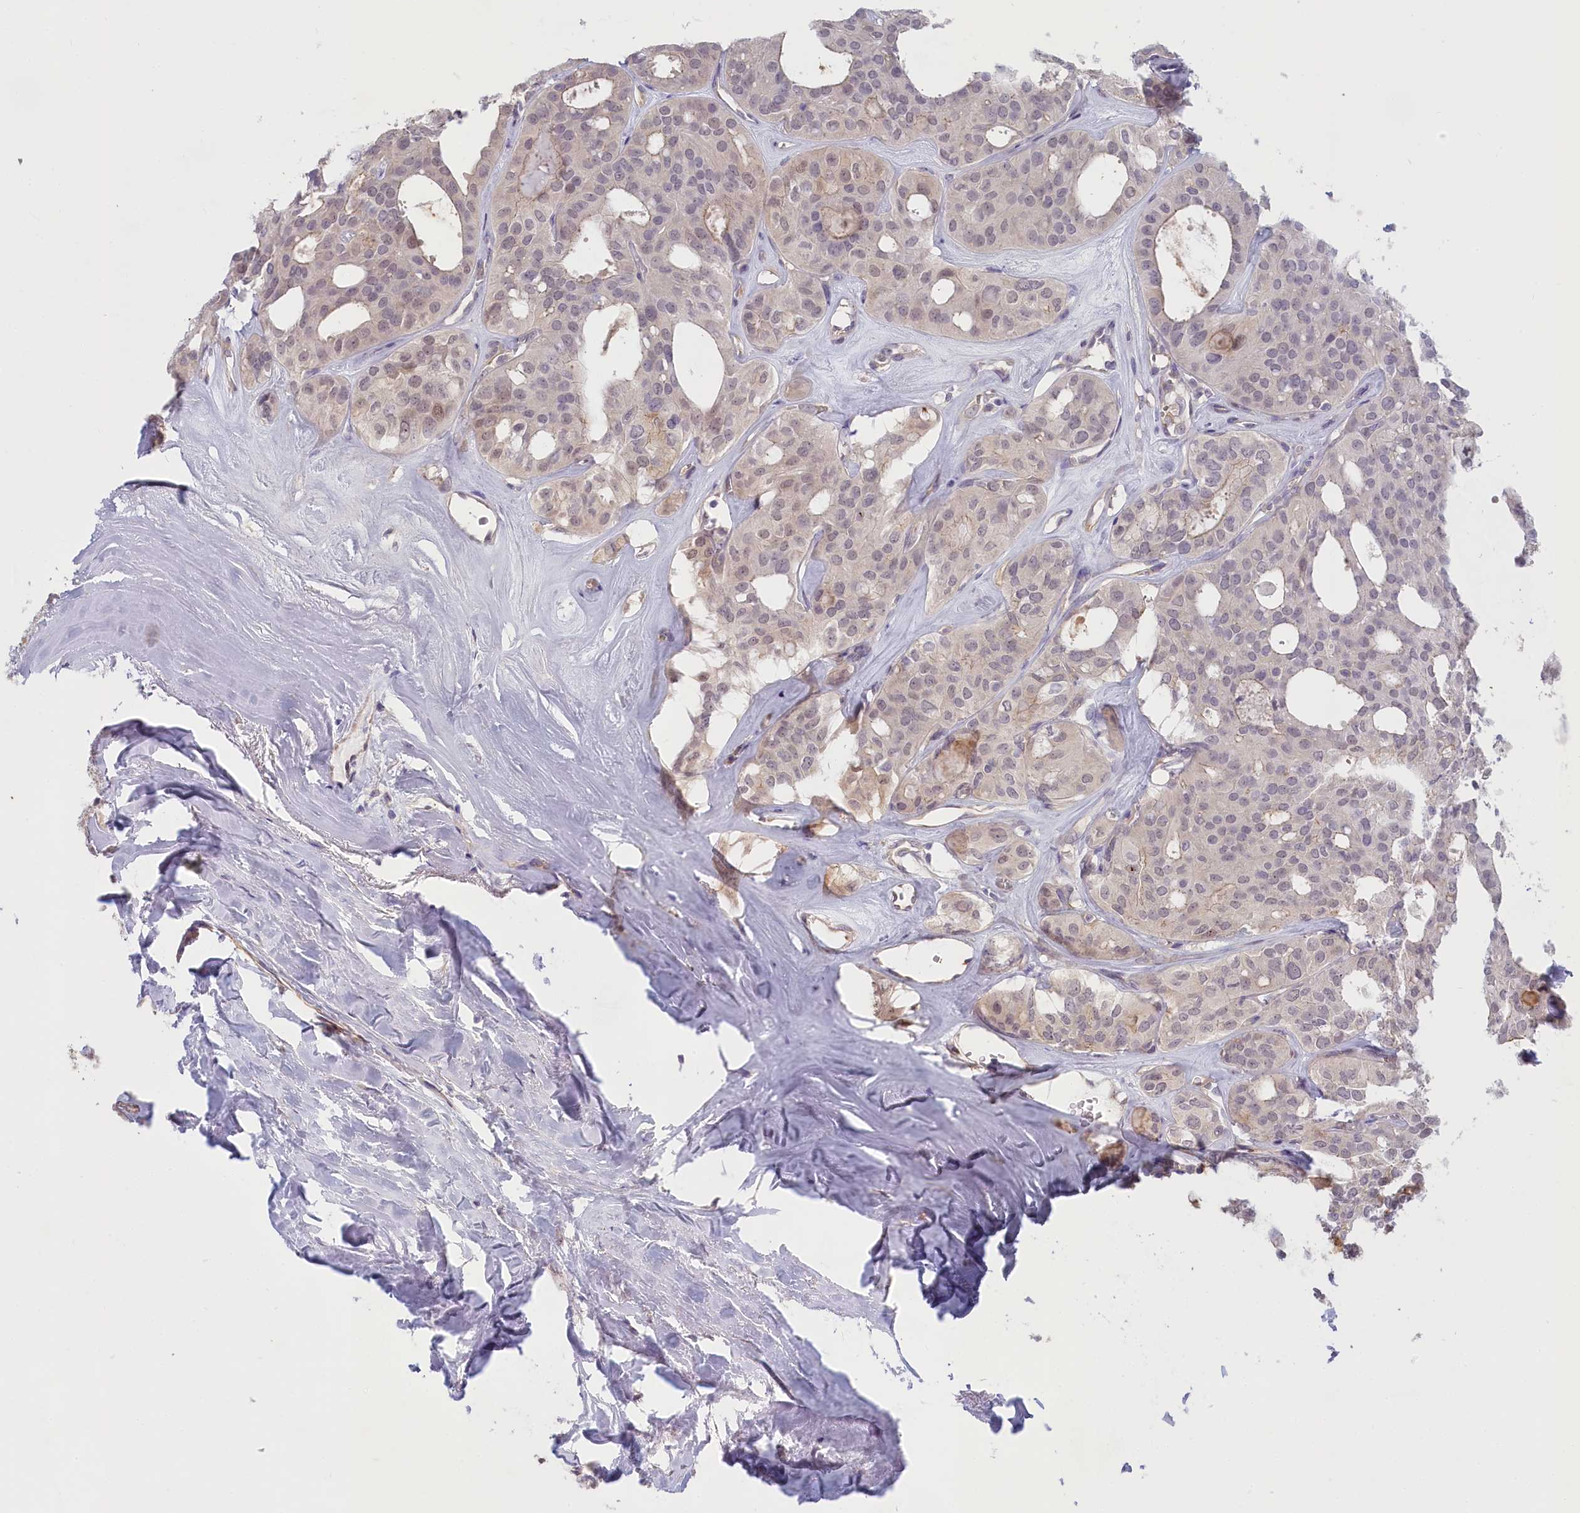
{"staining": {"intensity": "weak", "quantity": "25%-75%", "location": "nuclear"}, "tissue": "thyroid cancer", "cell_type": "Tumor cells", "image_type": "cancer", "snomed": [{"axis": "morphology", "description": "Follicular adenoma carcinoma, NOS"}, {"axis": "topography", "description": "Thyroid gland"}], "caption": "This micrograph displays immunohistochemistry (IHC) staining of human thyroid cancer (follicular adenoma carcinoma), with low weak nuclear expression in approximately 25%-75% of tumor cells.", "gene": "C19orf44", "patient": {"sex": "male", "age": 75}}